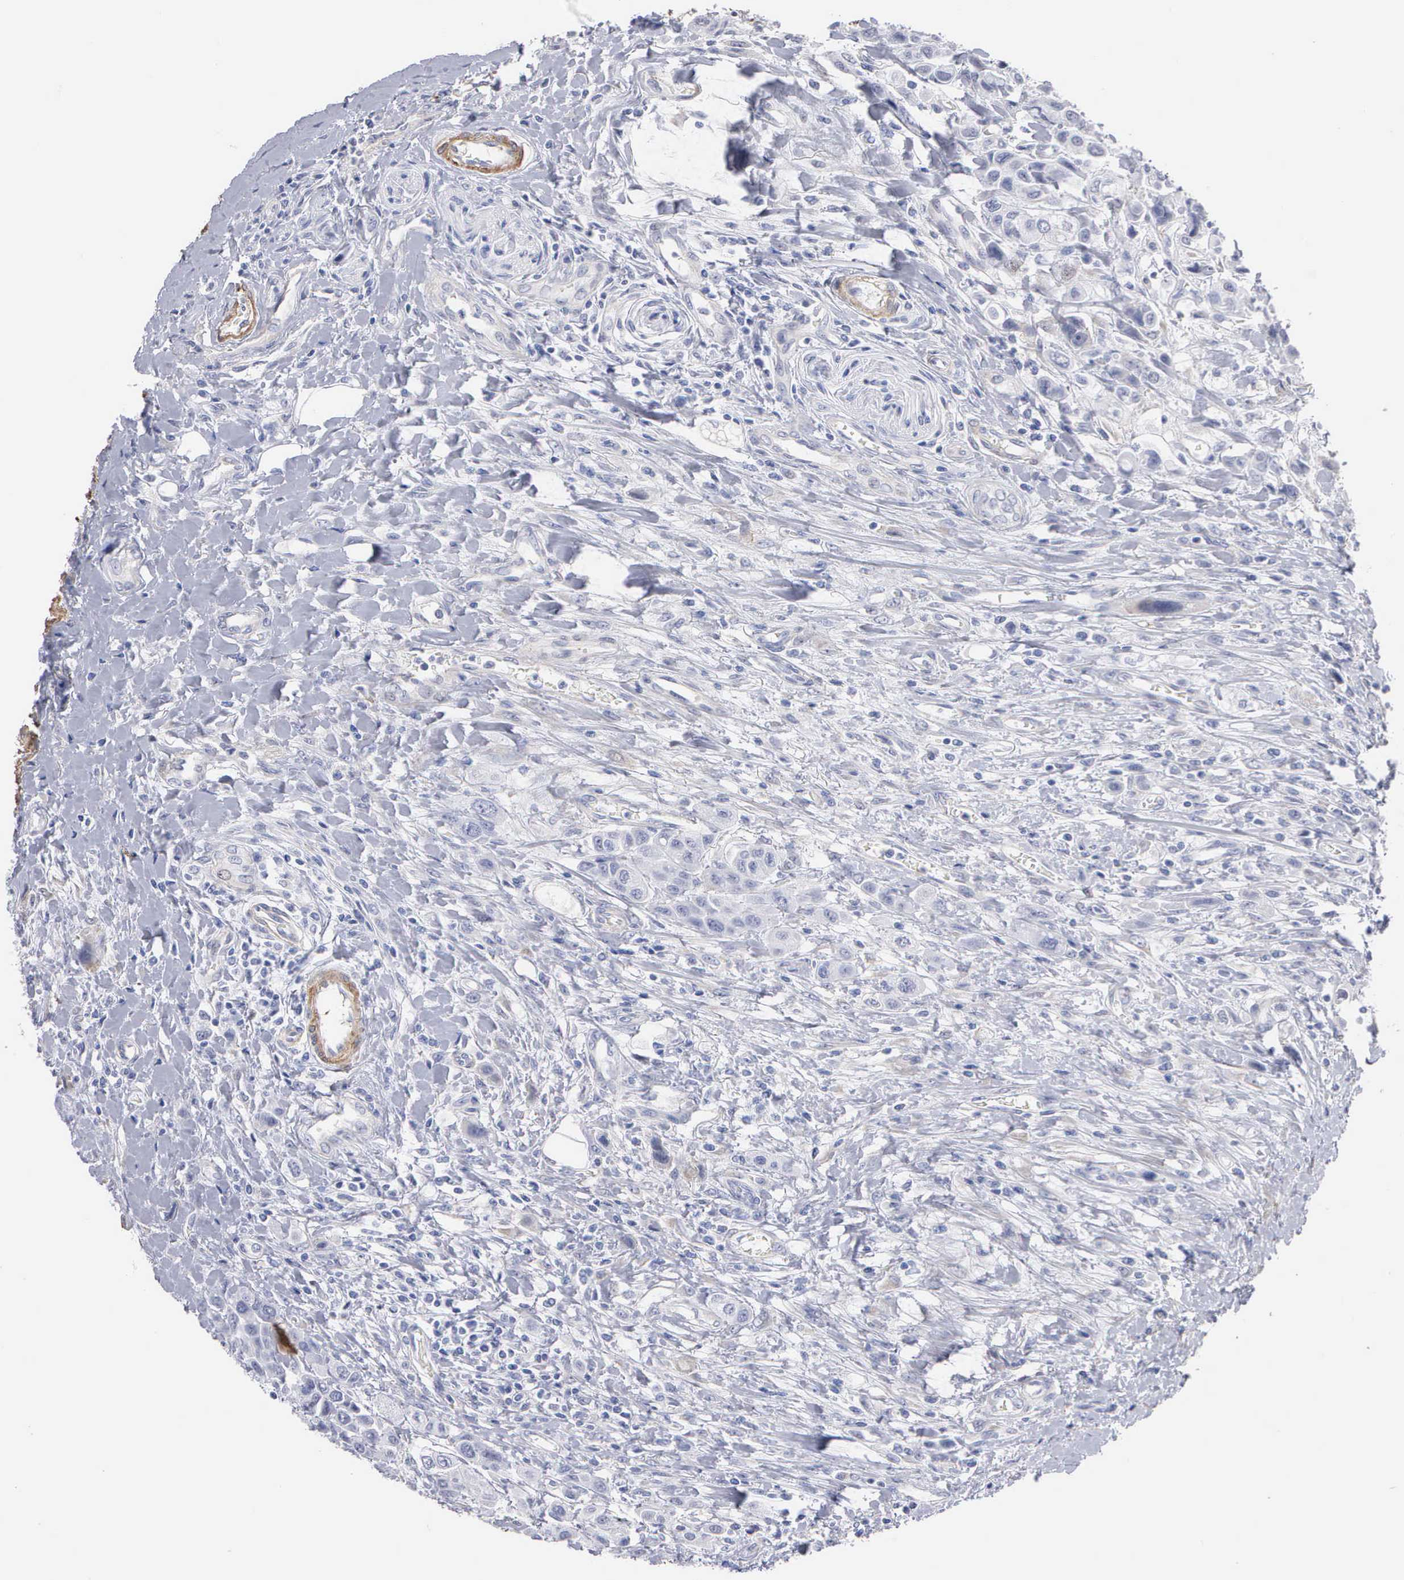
{"staining": {"intensity": "negative", "quantity": "none", "location": "none"}, "tissue": "urothelial cancer", "cell_type": "Tumor cells", "image_type": "cancer", "snomed": [{"axis": "morphology", "description": "Urothelial carcinoma, High grade"}, {"axis": "topography", "description": "Urinary bladder"}], "caption": "Immunohistochemistry (IHC) of human urothelial cancer shows no expression in tumor cells.", "gene": "ELFN2", "patient": {"sex": "male", "age": 50}}